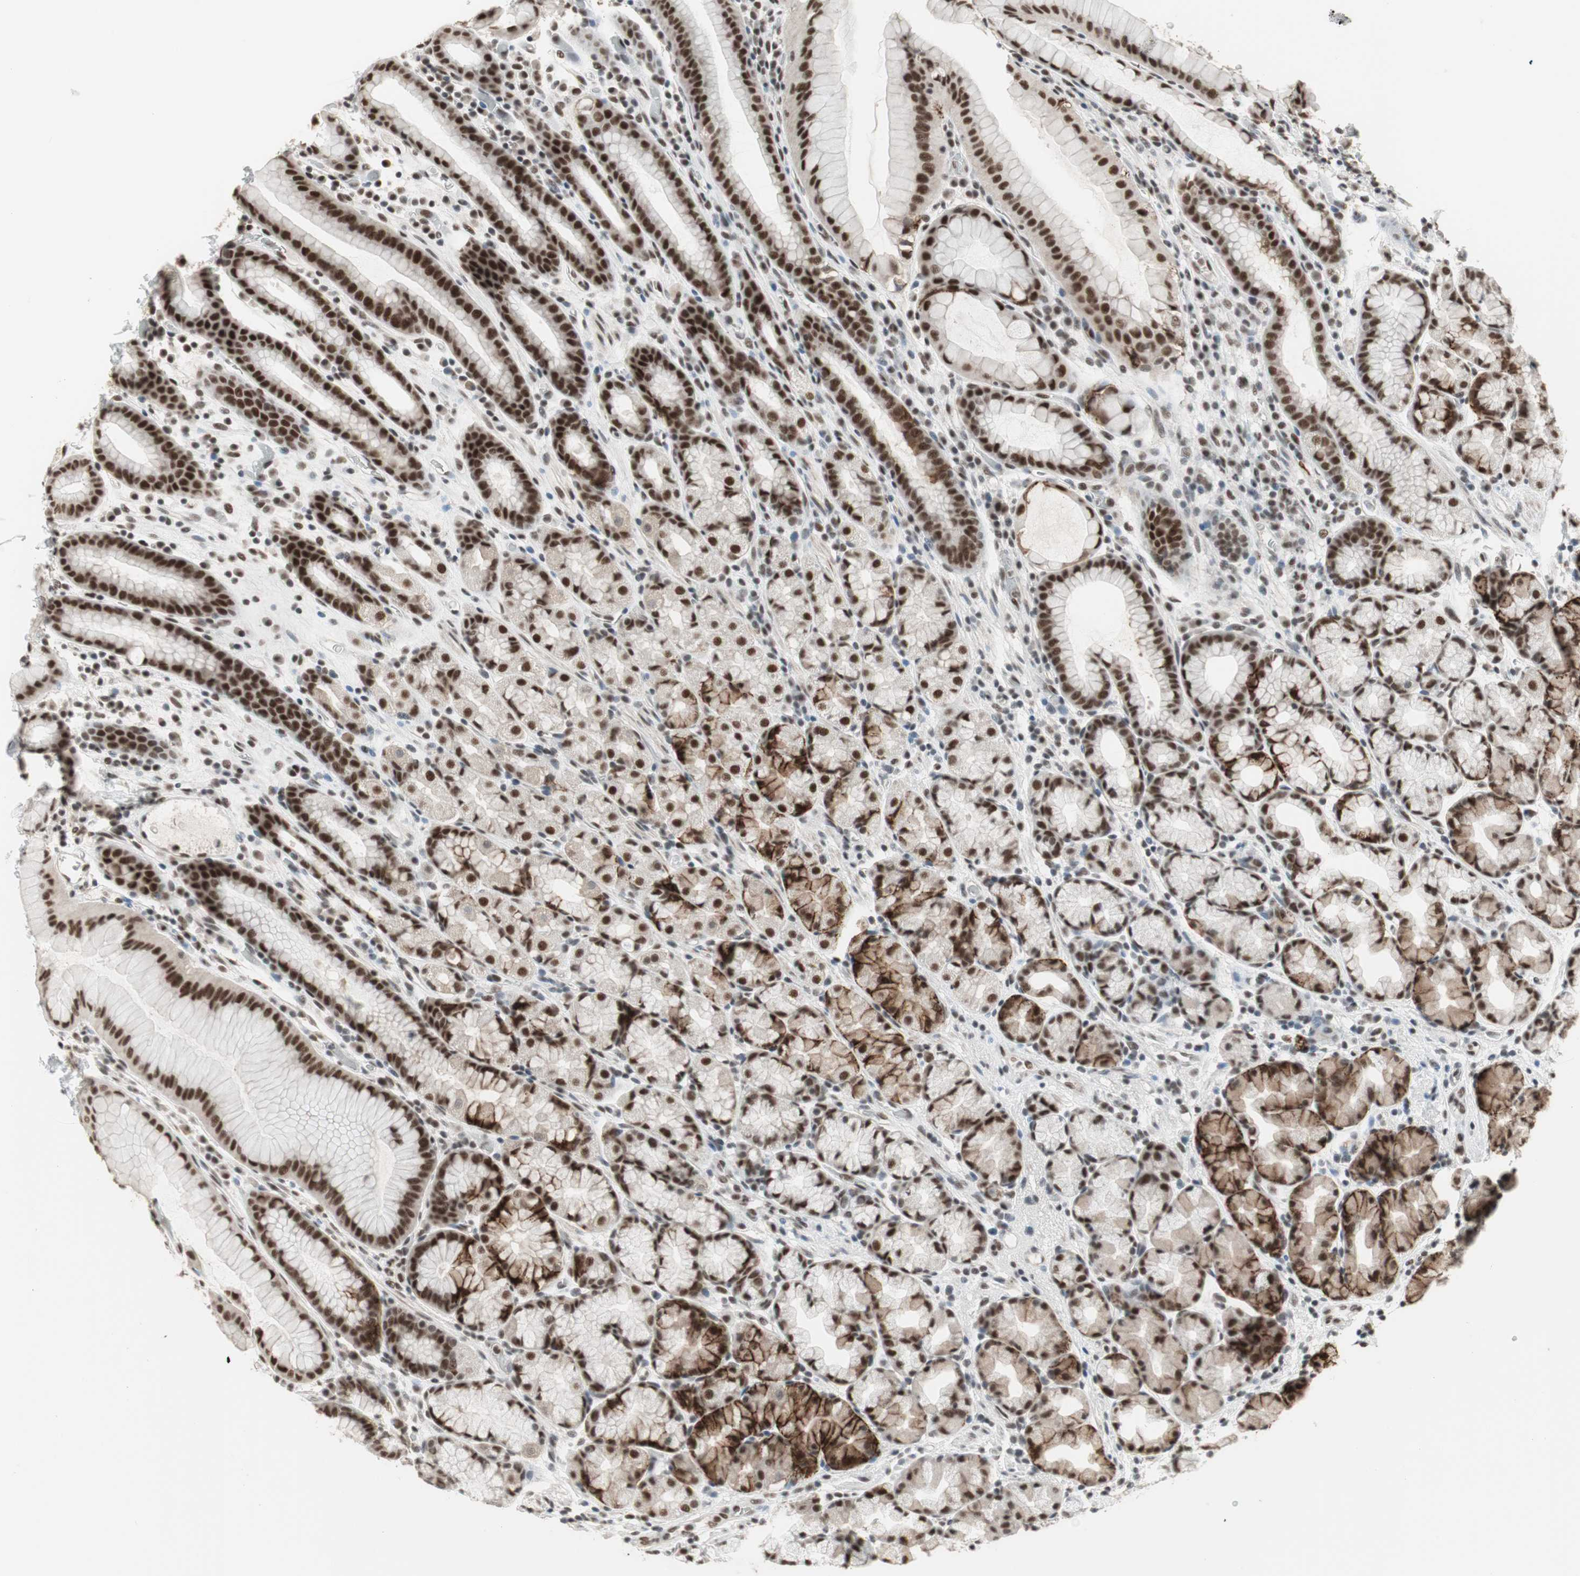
{"staining": {"intensity": "strong", "quantity": ">75%", "location": "cytoplasmic/membranous,nuclear"}, "tissue": "stomach", "cell_type": "Glandular cells", "image_type": "normal", "snomed": [{"axis": "morphology", "description": "Normal tissue, NOS"}, {"axis": "topography", "description": "Stomach, upper"}], "caption": "The micrograph demonstrates immunohistochemical staining of benign stomach. There is strong cytoplasmic/membranous,nuclear positivity is present in approximately >75% of glandular cells. (DAB (3,3'-diaminobenzidine) IHC with brightfield microscopy, high magnification).", "gene": "RTF1", "patient": {"sex": "male", "age": 68}}